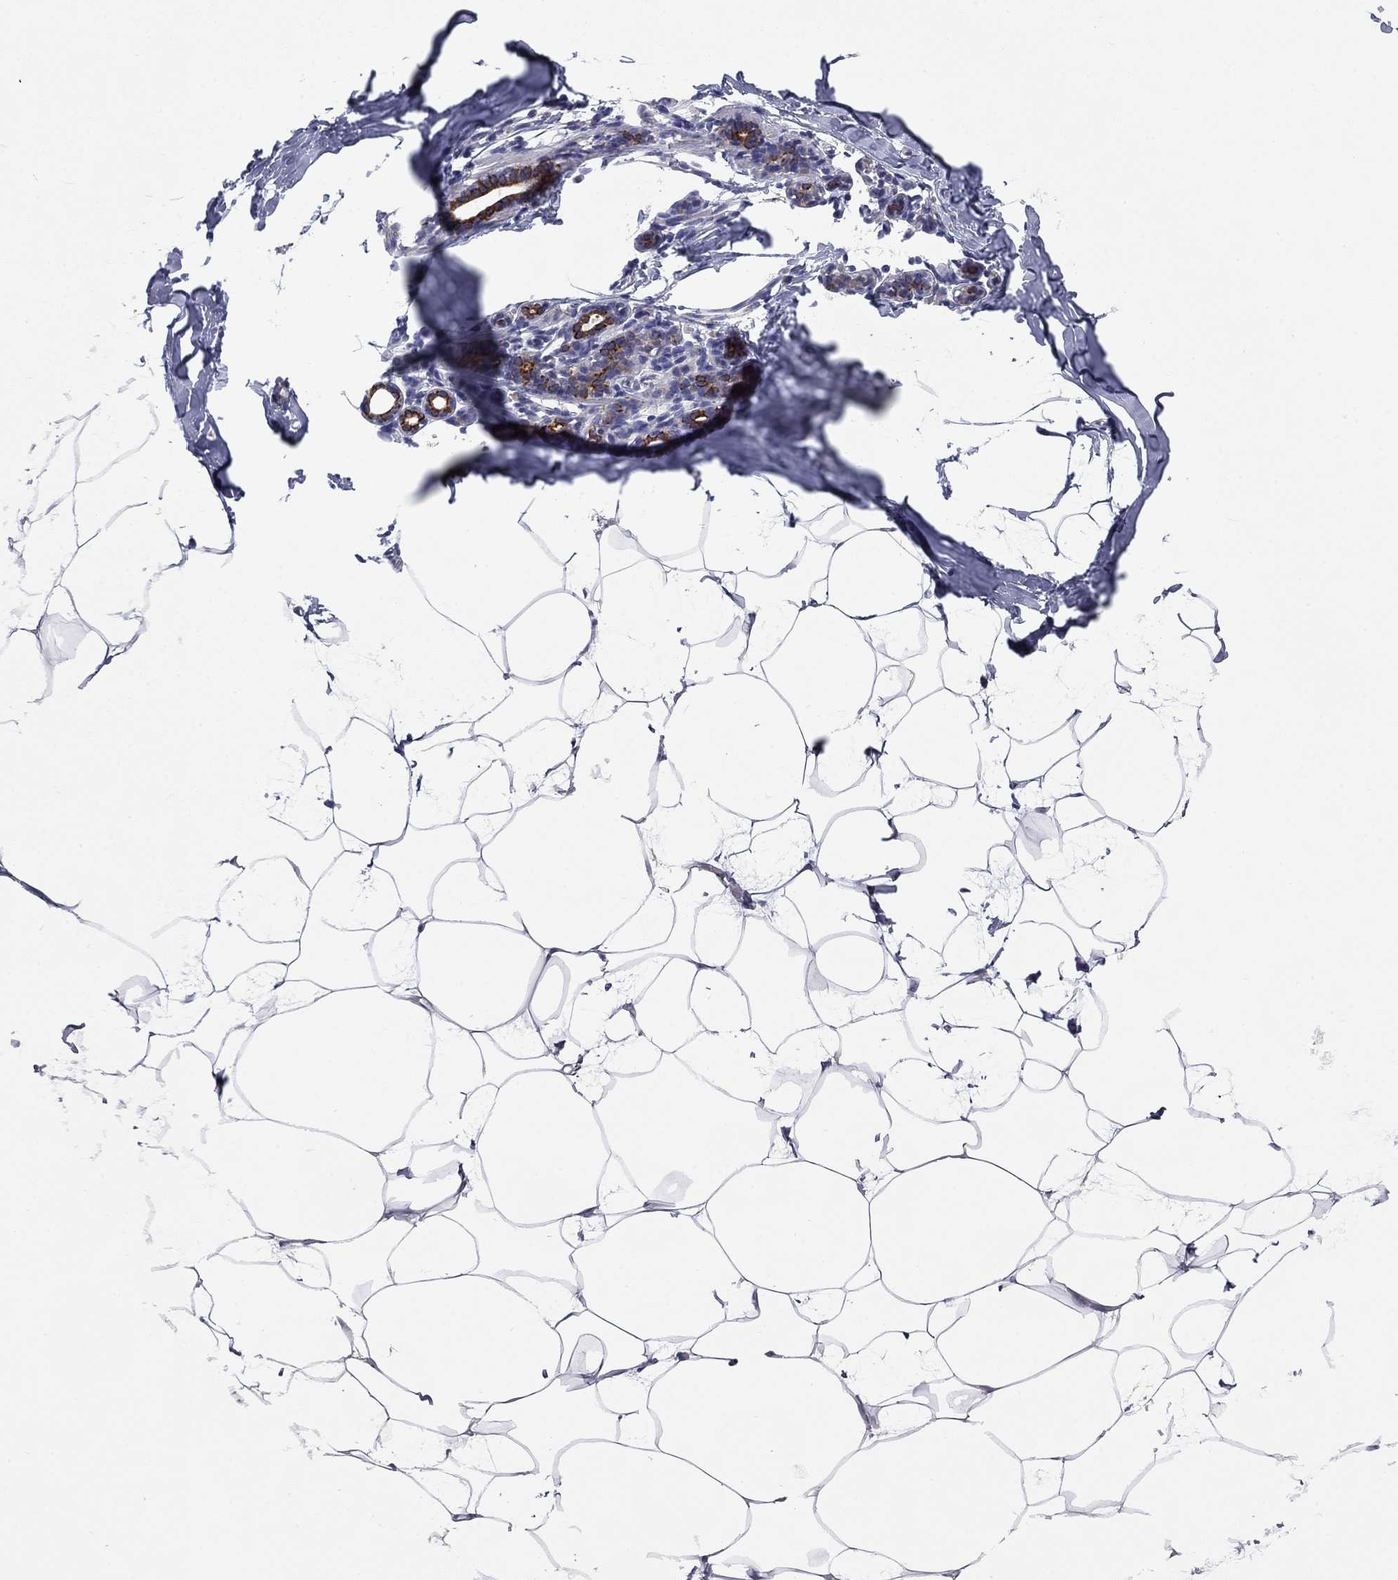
{"staining": {"intensity": "negative", "quantity": "none", "location": "none"}, "tissue": "breast", "cell_type": "Adipocytes", "image_type": "normal", "snomed": [{"axis": "morphology", "description": "Normal tissue, NOS"}, {"axis": "topography", "description": "Breast"}], "caption": "Immunohistochemistry of unremarkable breast reveals no expression in adipocytes.", "gene": "CEACAM7", "patient": {"sex": "female", "age": 32}}